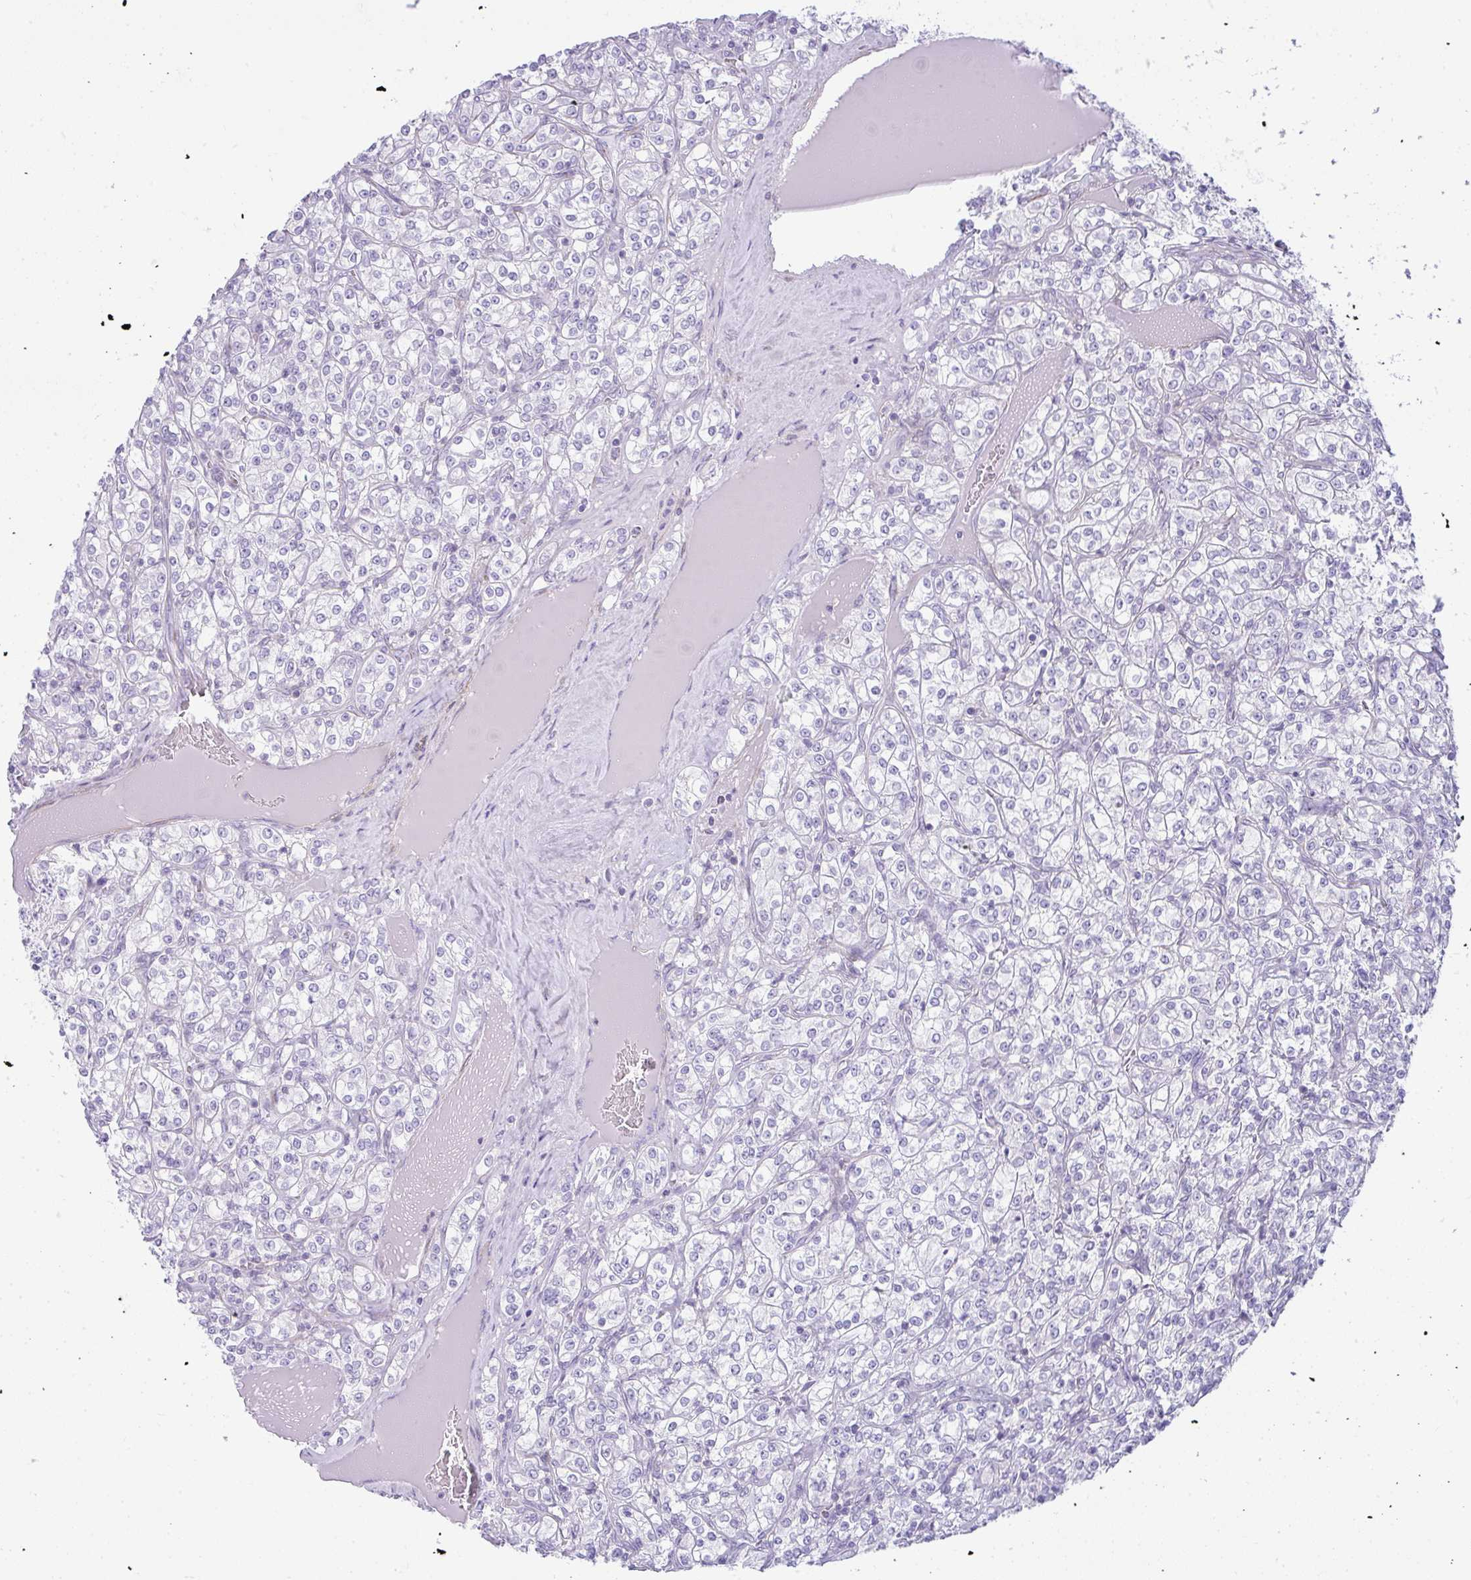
{"staining": {"intensity": "negative", "quantity": "none", "location": "none"}, "tissue": "renal cancer", "cell_type": "Tumor cells", "image_type": "cancer", "snomed": [{"axis": "morphology", "description": "Adenocarcinoma, NOS"}, {"axis": "topography", "description": "Kidney"}], "caption": "This is an IHC histopathology image of human renal adenocarcinoma. There is no positivity in tumor cells.", "gene": "CDRT15", "patient": {"sex": "male", "age": 77}}